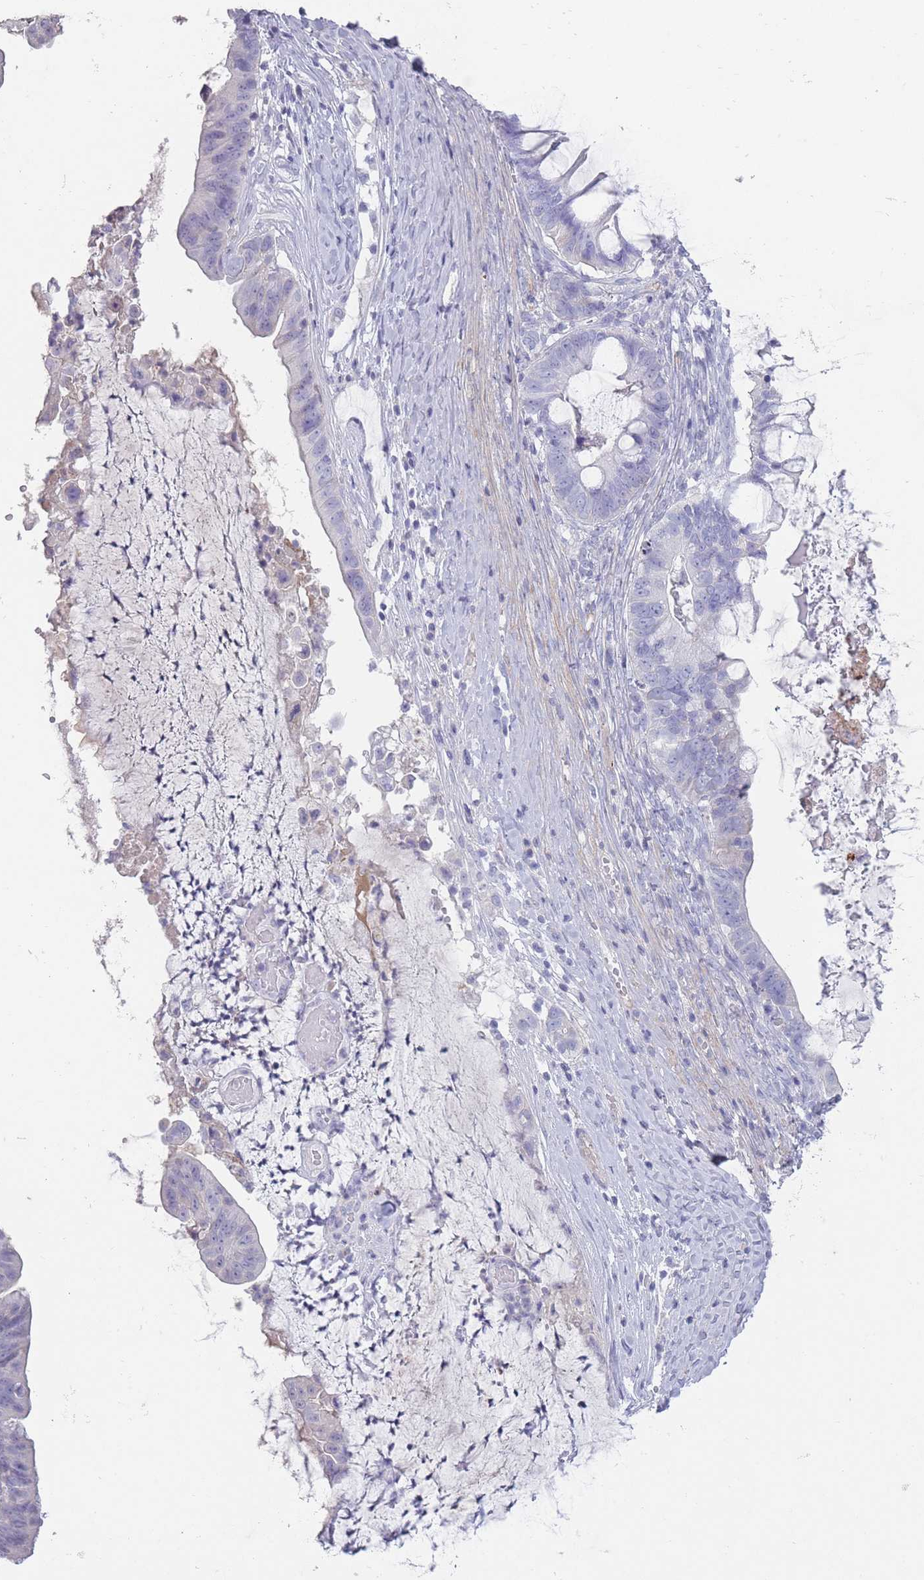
{"staining": {"intensity": "negative", "quantity": "none", "location": "none"}, "tissue": "ovarian cancer", "cell_type": "Tumor cells", "image_type": "cancer", "snomed": [{"axis": "morphology", "description": "Cystadenocarcinoma, mucinous, NOS"}, {"axis": "topography", "description": "Ovary"}], "caption": "Photomicrograph shows no protein positivity in tumor cells of ovarian mucinous cystadenocarcinoma tissue.", "gene": "RHBG", "patient": {"sex": "female", "age": 61}}